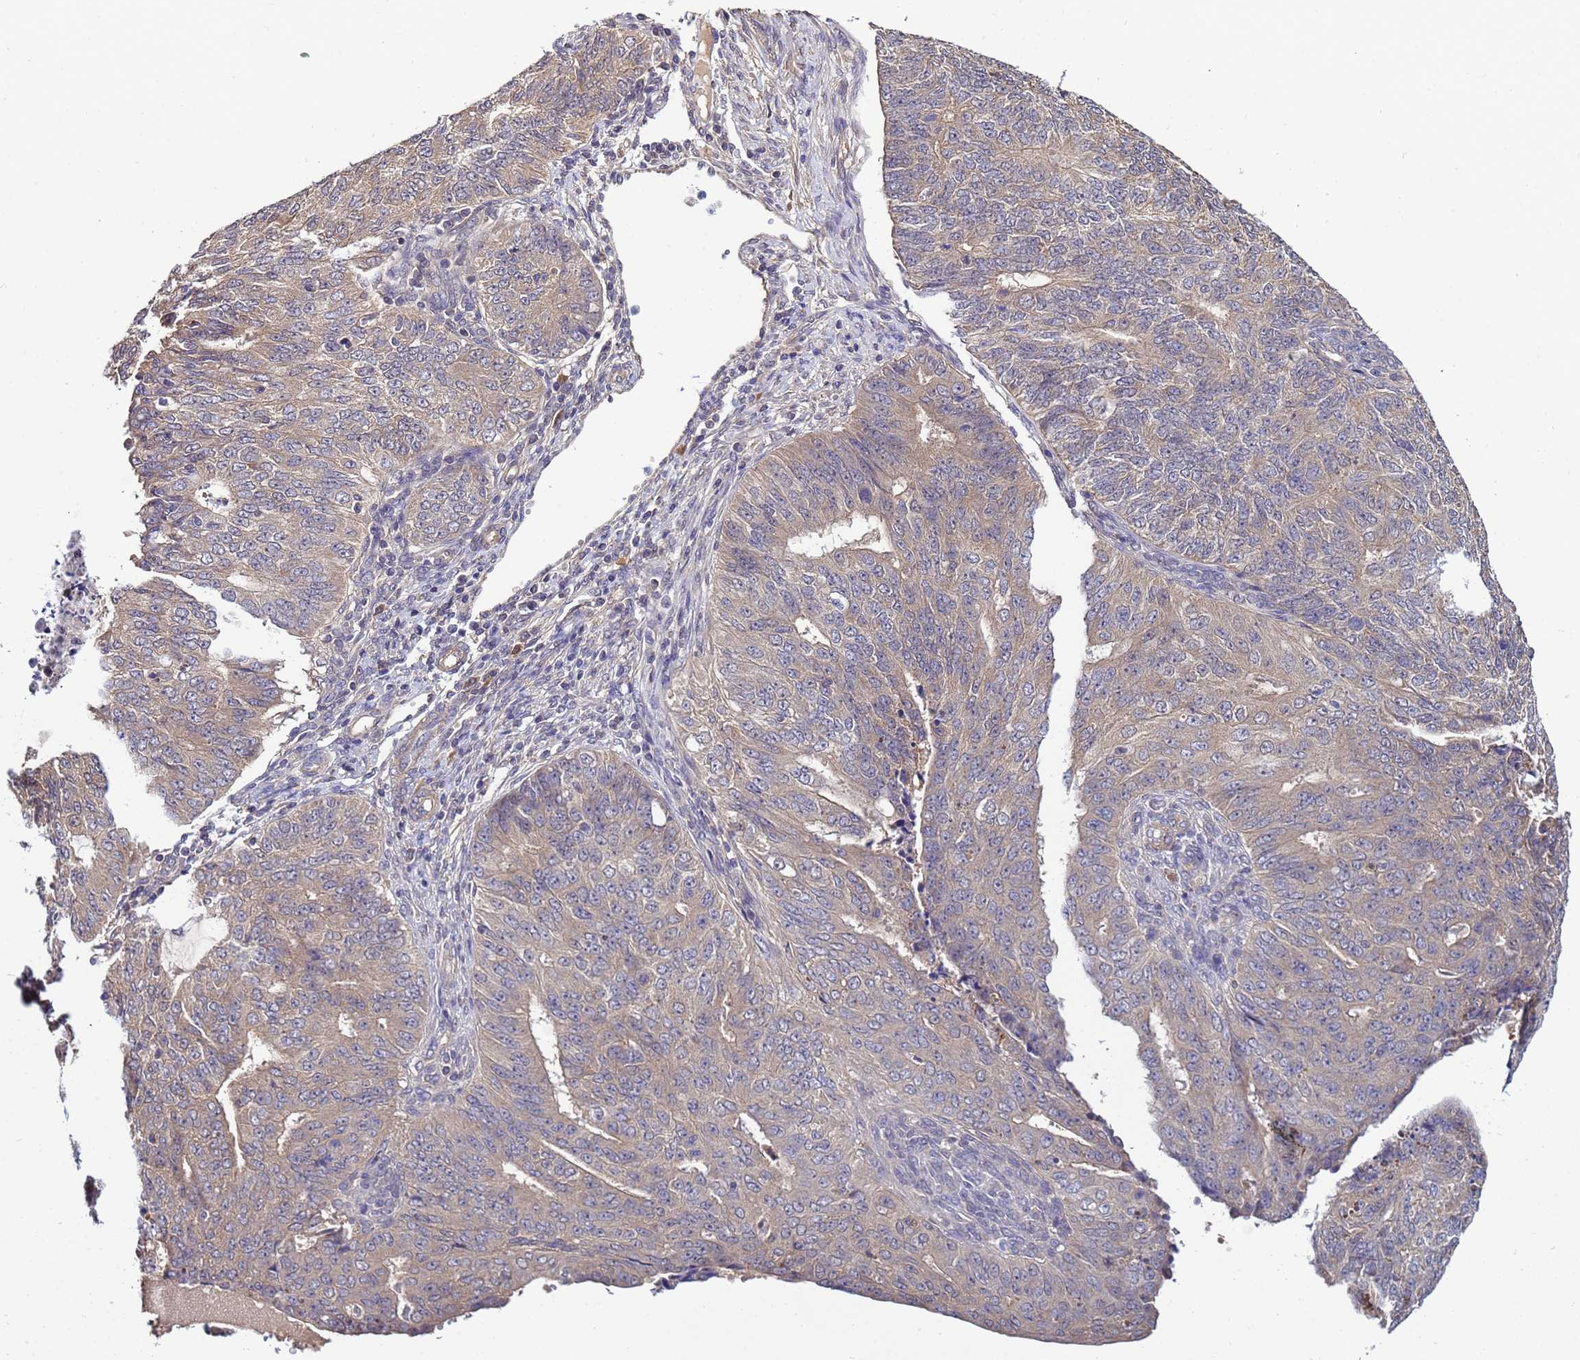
{"staining": {"intensity": "weak", "quantity": ">75%", "location": "cytoplasmic/membranous"}, "tissue": "endometrial cancer", "cell_type": "Tumor cells", "image_type": "cancer", "snomed": [{"axis": "morphology", "description": "Adenocarcinoma, NOS"}, {"axis": "topography", "description": "Endometrium"}], "caption": "A histopathology image of endometrial adenocarcinoma stained for a protein reveals weak cytoplasmic/membranous brown staining in tumor cells.", "gene": "NAXE", "patient": {"sex": "female", "age": 32}}